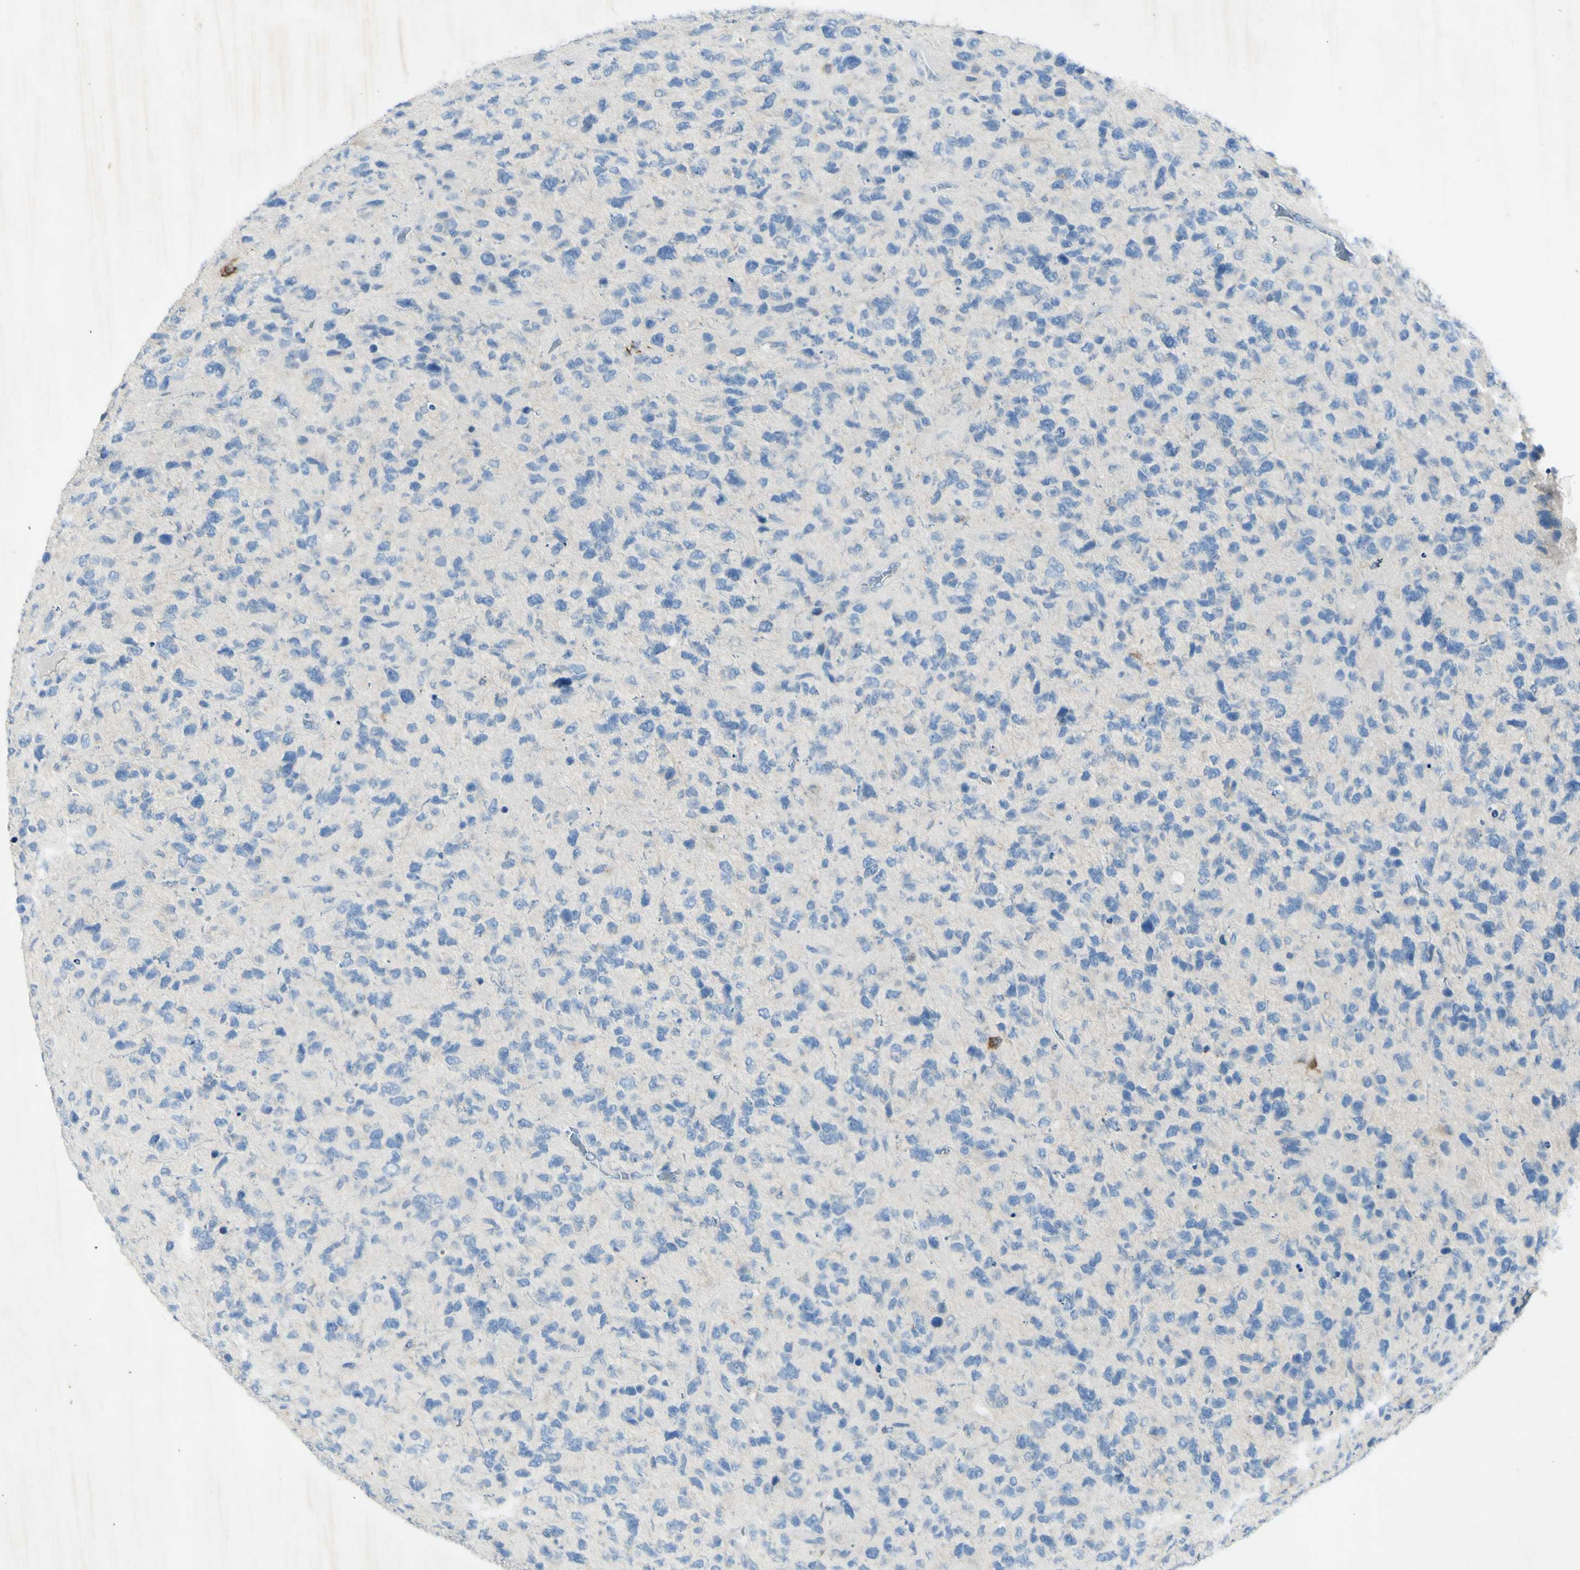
{"staining": {"intensity": "negative", "quantity": "none", "location": "none"}, "tissue": "glioma", "cell_type": "Tumor cells", "image_type": "cancer", "snomed": [{"axis": "morphology", "description": "Glioma, malignant, High grade"}, {"axis": "topography", "description": "Brain"}], "caption": "This is a image of immunohistochemistry (IHC) staining of high-grade glioma (malignant), which shows no expression in tumor cells.", "gene": "GDF15", "patient": {"sex": "female", "age": 58}}